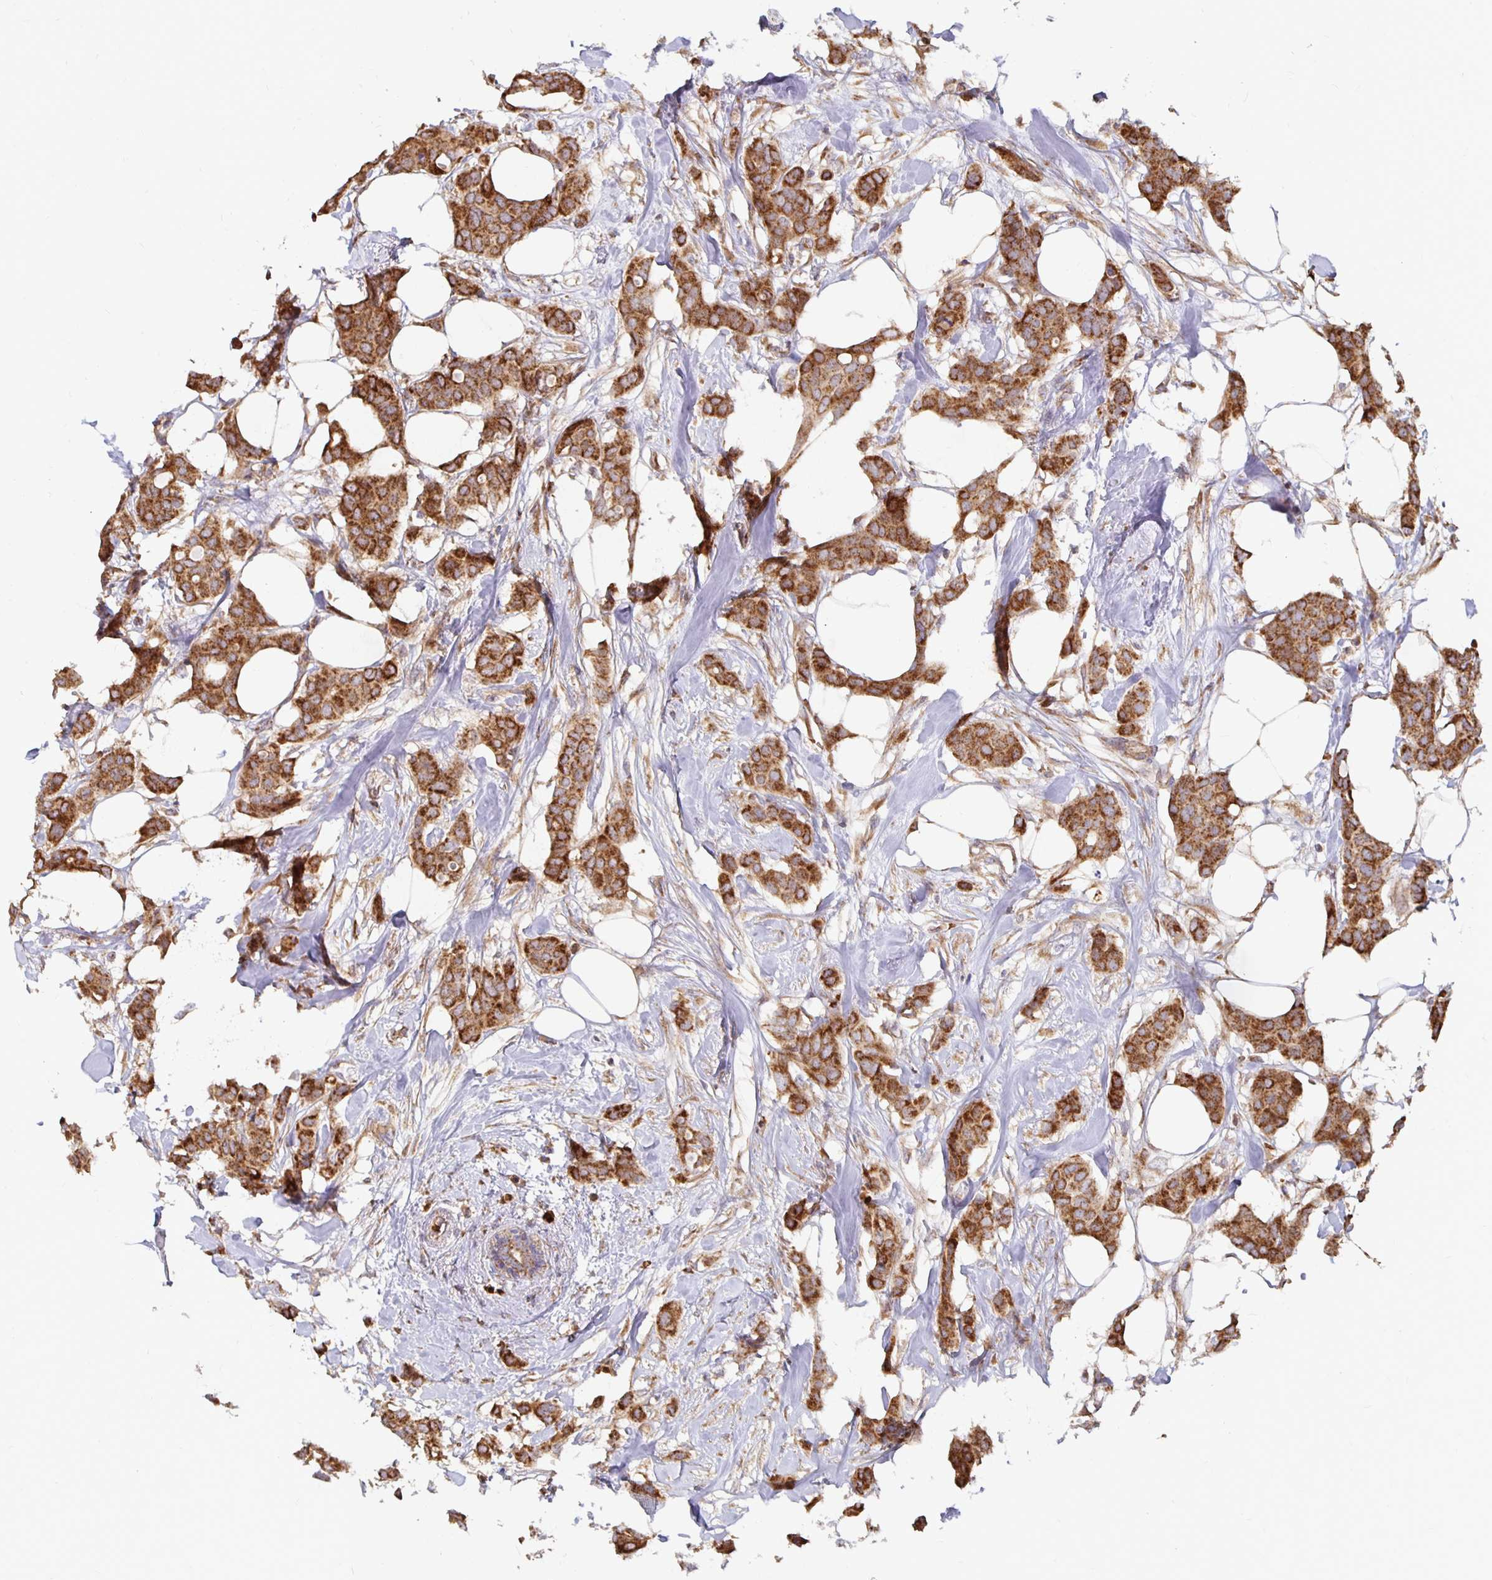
{"staining": {"intensity": "strong", "quantity": ">75%", "location": "cytoplasmic/membranous"}, "tissue": "breast cancer", "cell_type": "Tumor cells", "image_type": "cancer", "snomed": [{"axis": "morphology", "description": "Duct carcinoma"}, {"axis": "topography", "description": "Breast"}], "caption": "Protein staining of invasive ductal carcinoma (breast) tissue demonstrates strong cytoplasmic/membranous expression in about >75% of tumor cells.", "gene": "MRPL28", "patient": {"sex": "female", "age": 62}}